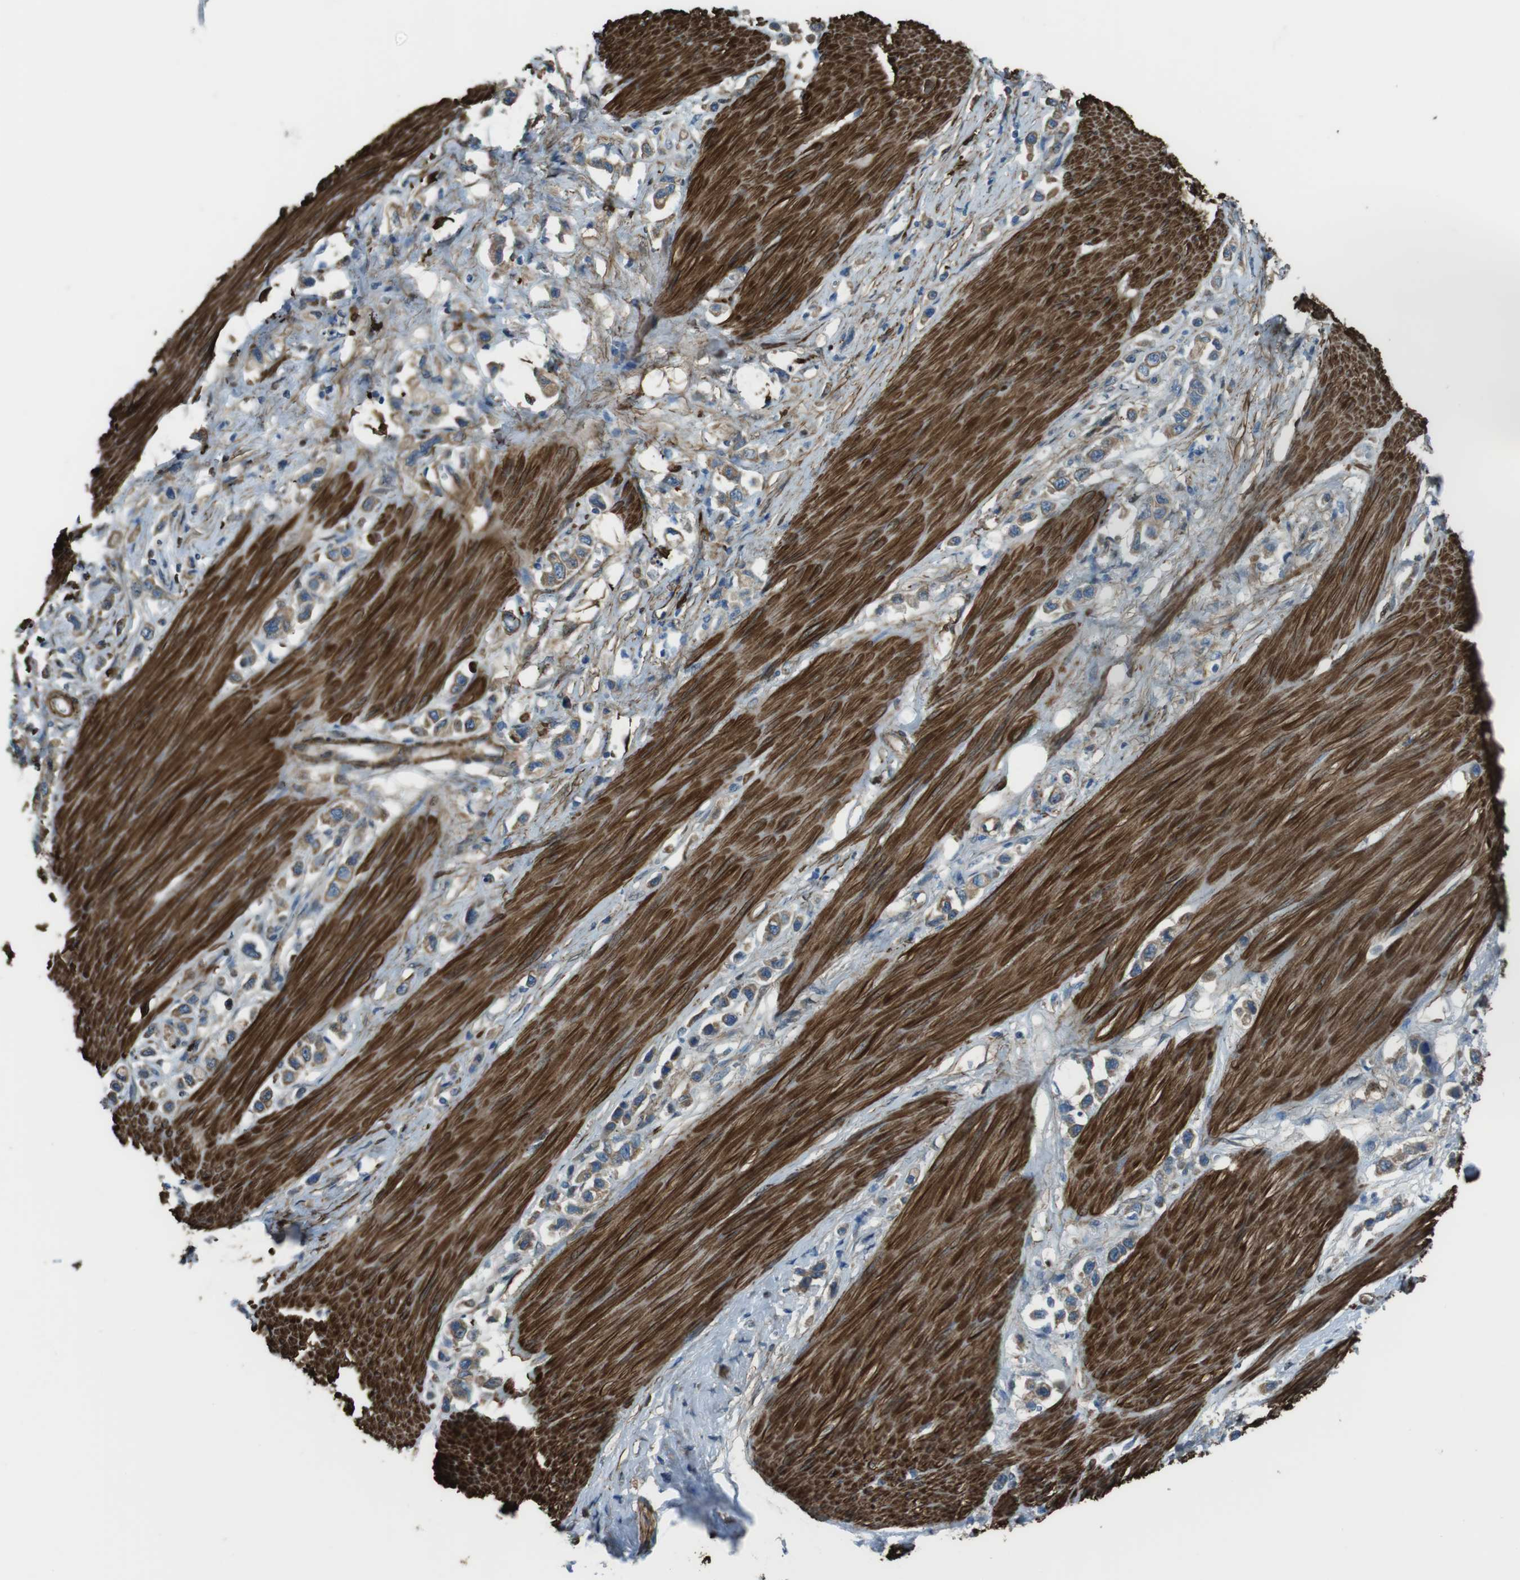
{"staining": {"intensity": "moderate", "quantity": ">75%", "location": "cytoplasmic/membranous"}, "tissue": "stomach cancer", "cell_type": "Tumor cells", "image_type": "cancer", "snomed": [{"axis": "morphology", "description": "Adenocarcinoma, NOS"}, {"axis": "topography", "description": "Stomach"}], "caption": "Immunohistochemical staining of stomach adenocarcinoma exhibits moderate cytoplasmic/membranous protein positivity in approximately >75% of tumor cells. (DAB (3,3'-diaminobenzidine) IHC, brown staining for protein, blue staining for nuclei).", "gene": "SFT2D1", "patient": {"sex": "female", "age": 65}}